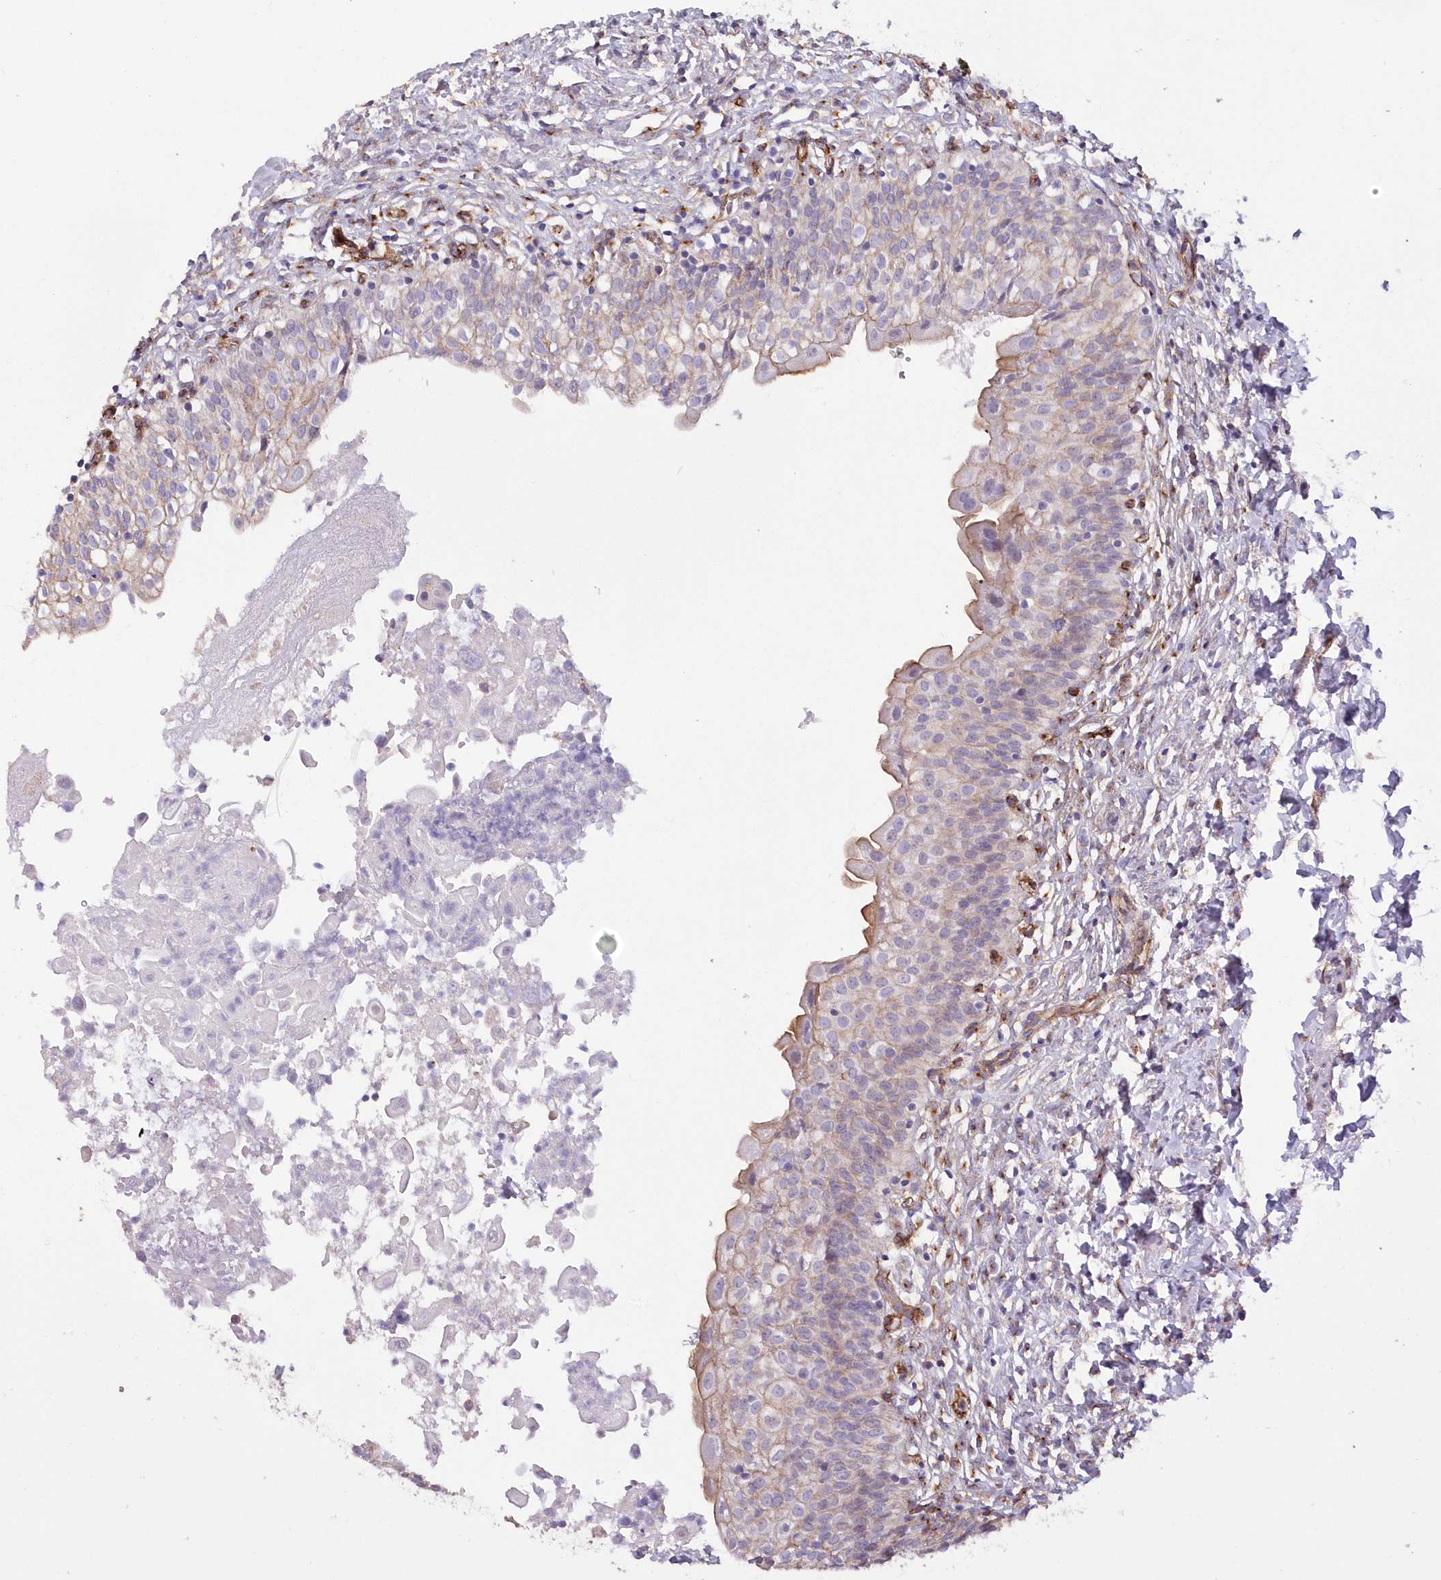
{"staining": {"intensity": "moderate", "quantity": "<25%", "location": "cytoplasmic/membranous"}, "tissue": "urinary bladder", "cell_type": "Urothelial cells", "image_type": "normal", "snomed": [{"axis": "morphology", "description": "Normal tissue, NOS"}, {"axis": "topography", "description": "Urinary bladder"}], "caption": "Protein expression analysis of benign human urinary bladder reveals moderate cytoplasmic/membranous positivity in about <25% of urothelial cells.", "gene": "RAB11FIP5", "patient": {"sex": "male", "age": 55}}